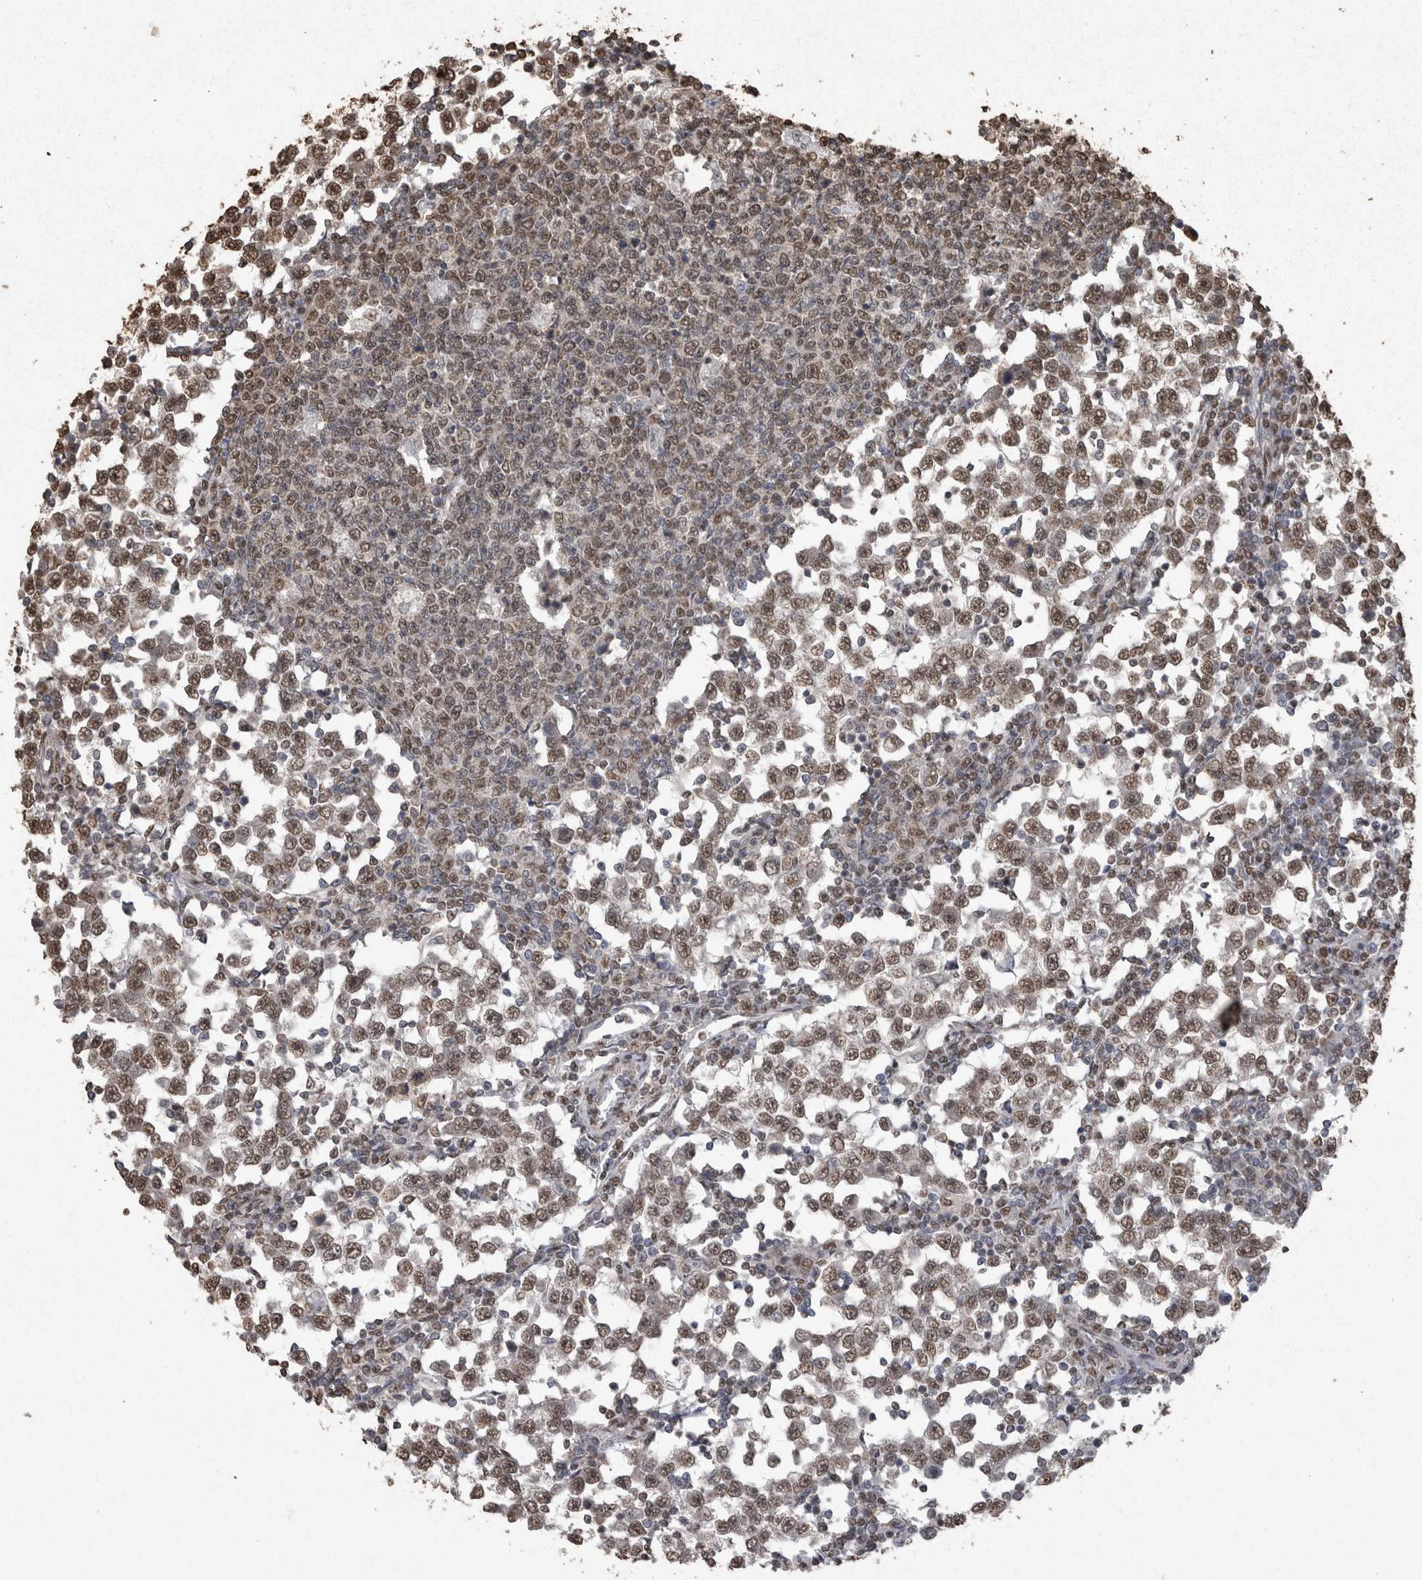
{"staining": {"intensity": "moderate", "quantity": ">75%", "location": "nuclear"}, "tissue": "testis cancer", "cell_type": "Tumor cells", "image_type": "cancer", "snomed": [{"axis": "morphology", "description": "Seminoma, NOS"}, {"axis": "topography", "description": "Testis"}], "caption": "About >75% of tumor cells in human testis cancer (seminoma) display moderate nuclear protein staining as visualized by brown immunohistochemical staining.", "gene": "SMAD7", "patient": {"sex": "male", "age": 65}}